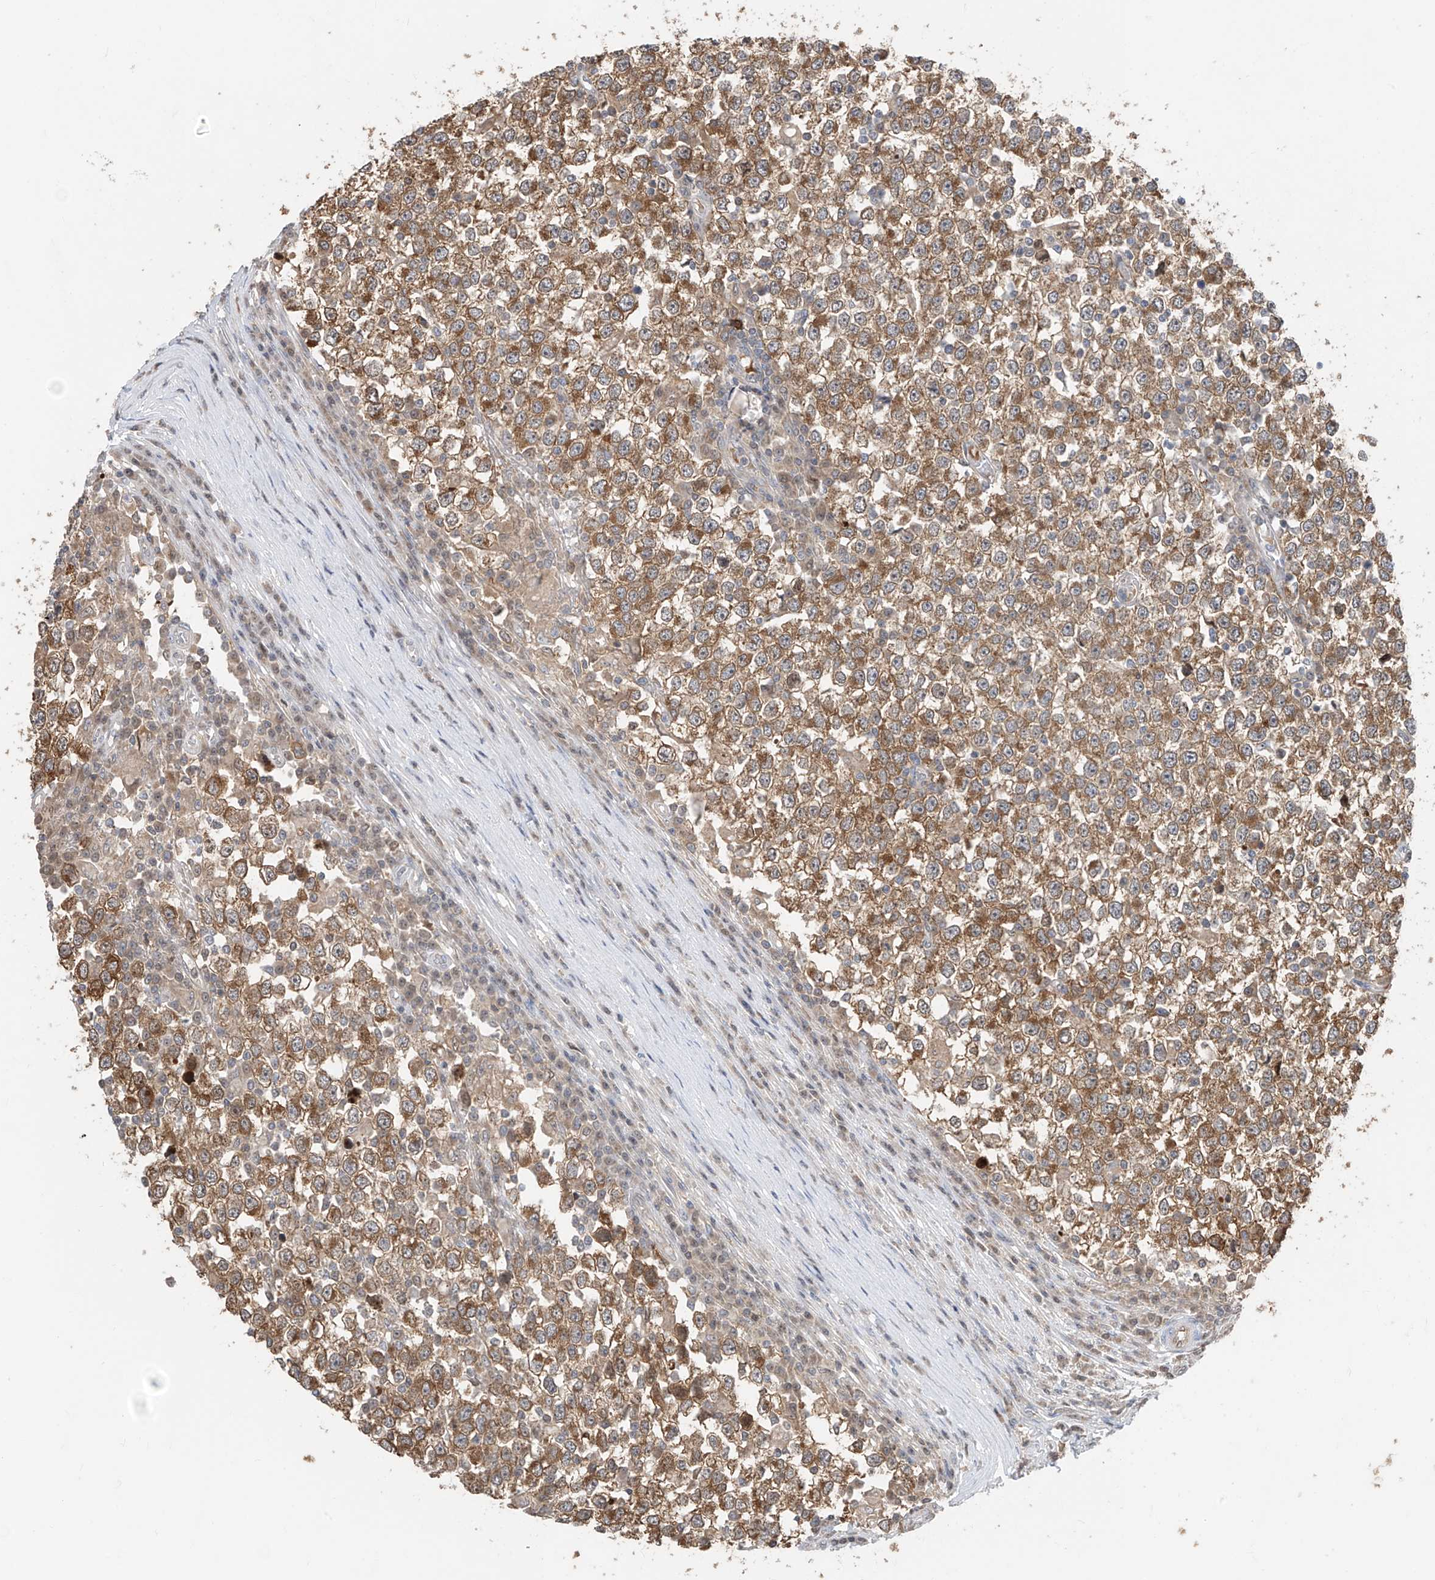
{"staining": {"intensity": "moderate", "quantity": ">75%", "location": "cytoplasmic/membranous"}, "tissue": "testis cancer", "cell_type": "Tumor cells", "image_type": "cancer", "snomed": [{"axis": "morphology", "description": "Seminoma, NOS"}, {"axis": "topography", "description": "Testis"}], "caption": "Protein expression analysis of testis seminoma displays moderate cytoplasmic/membranous expression in approximately >75% of tumor cells.", "gene": "TTC38", "patient": {"sex": "male", "age": 65}}